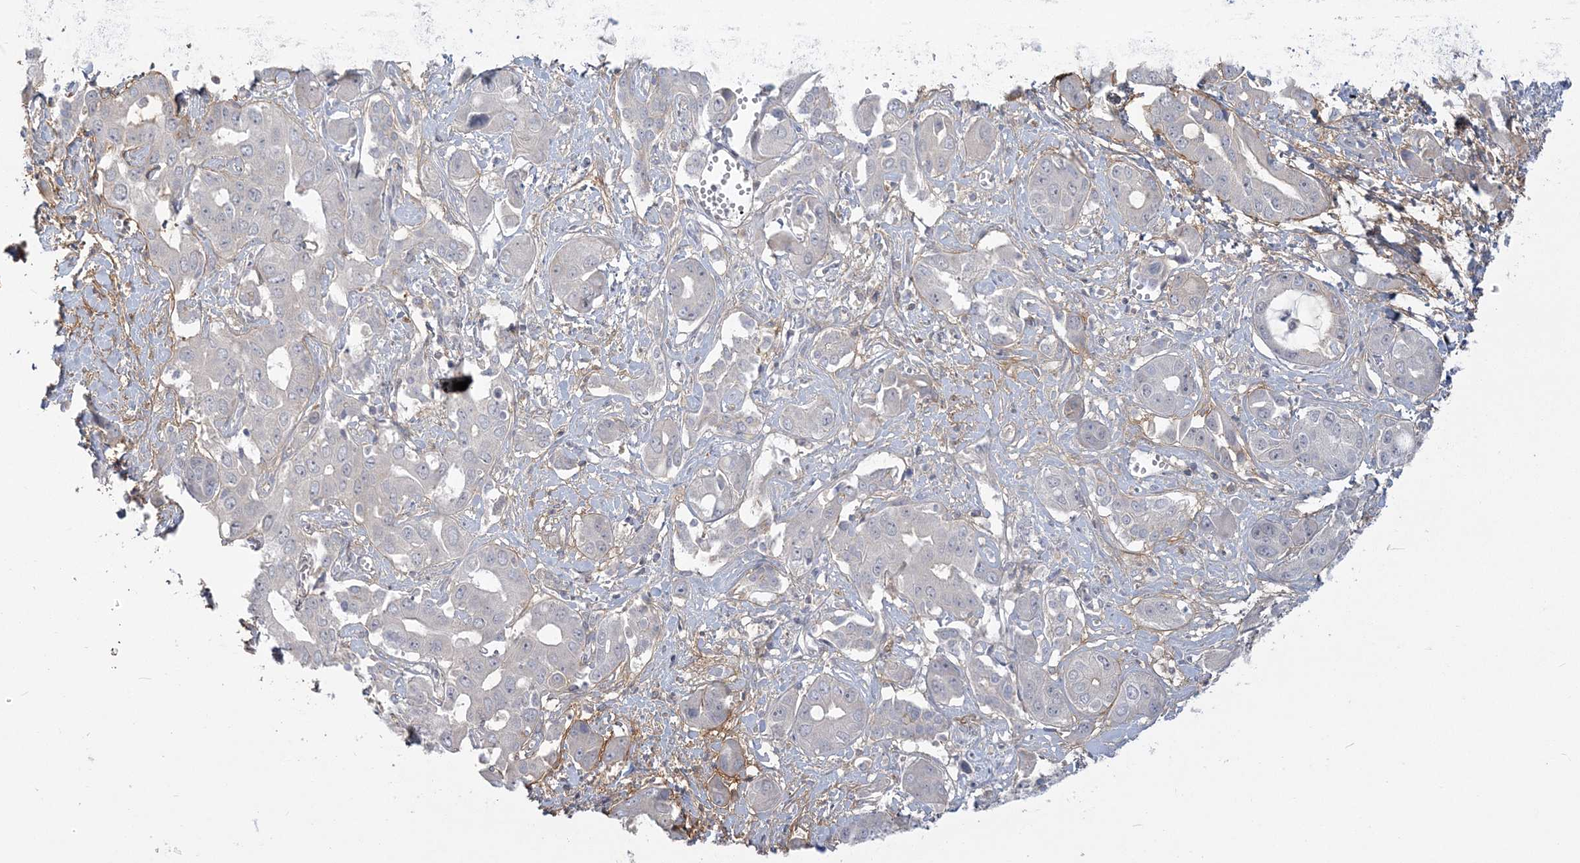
{"staining": {"intensity": "negative", "quantity": "none", "location": "none"}, "tissue": "liver cancer", "cell_type": "Tumor cells", "image_type": "cancer", "snomed": [{"axis": "morphology", "description": "Cholangiocarcinoma"}, {"axis": "topography", "description": "Liver"}], "caption": "Immunohistochemistry (IHC) of human cholangiocarcinoma (liver) reveals no staining in tumor cells.", "gene": "ANKS1A", "patient": {"sex": "female", "age": 52}}